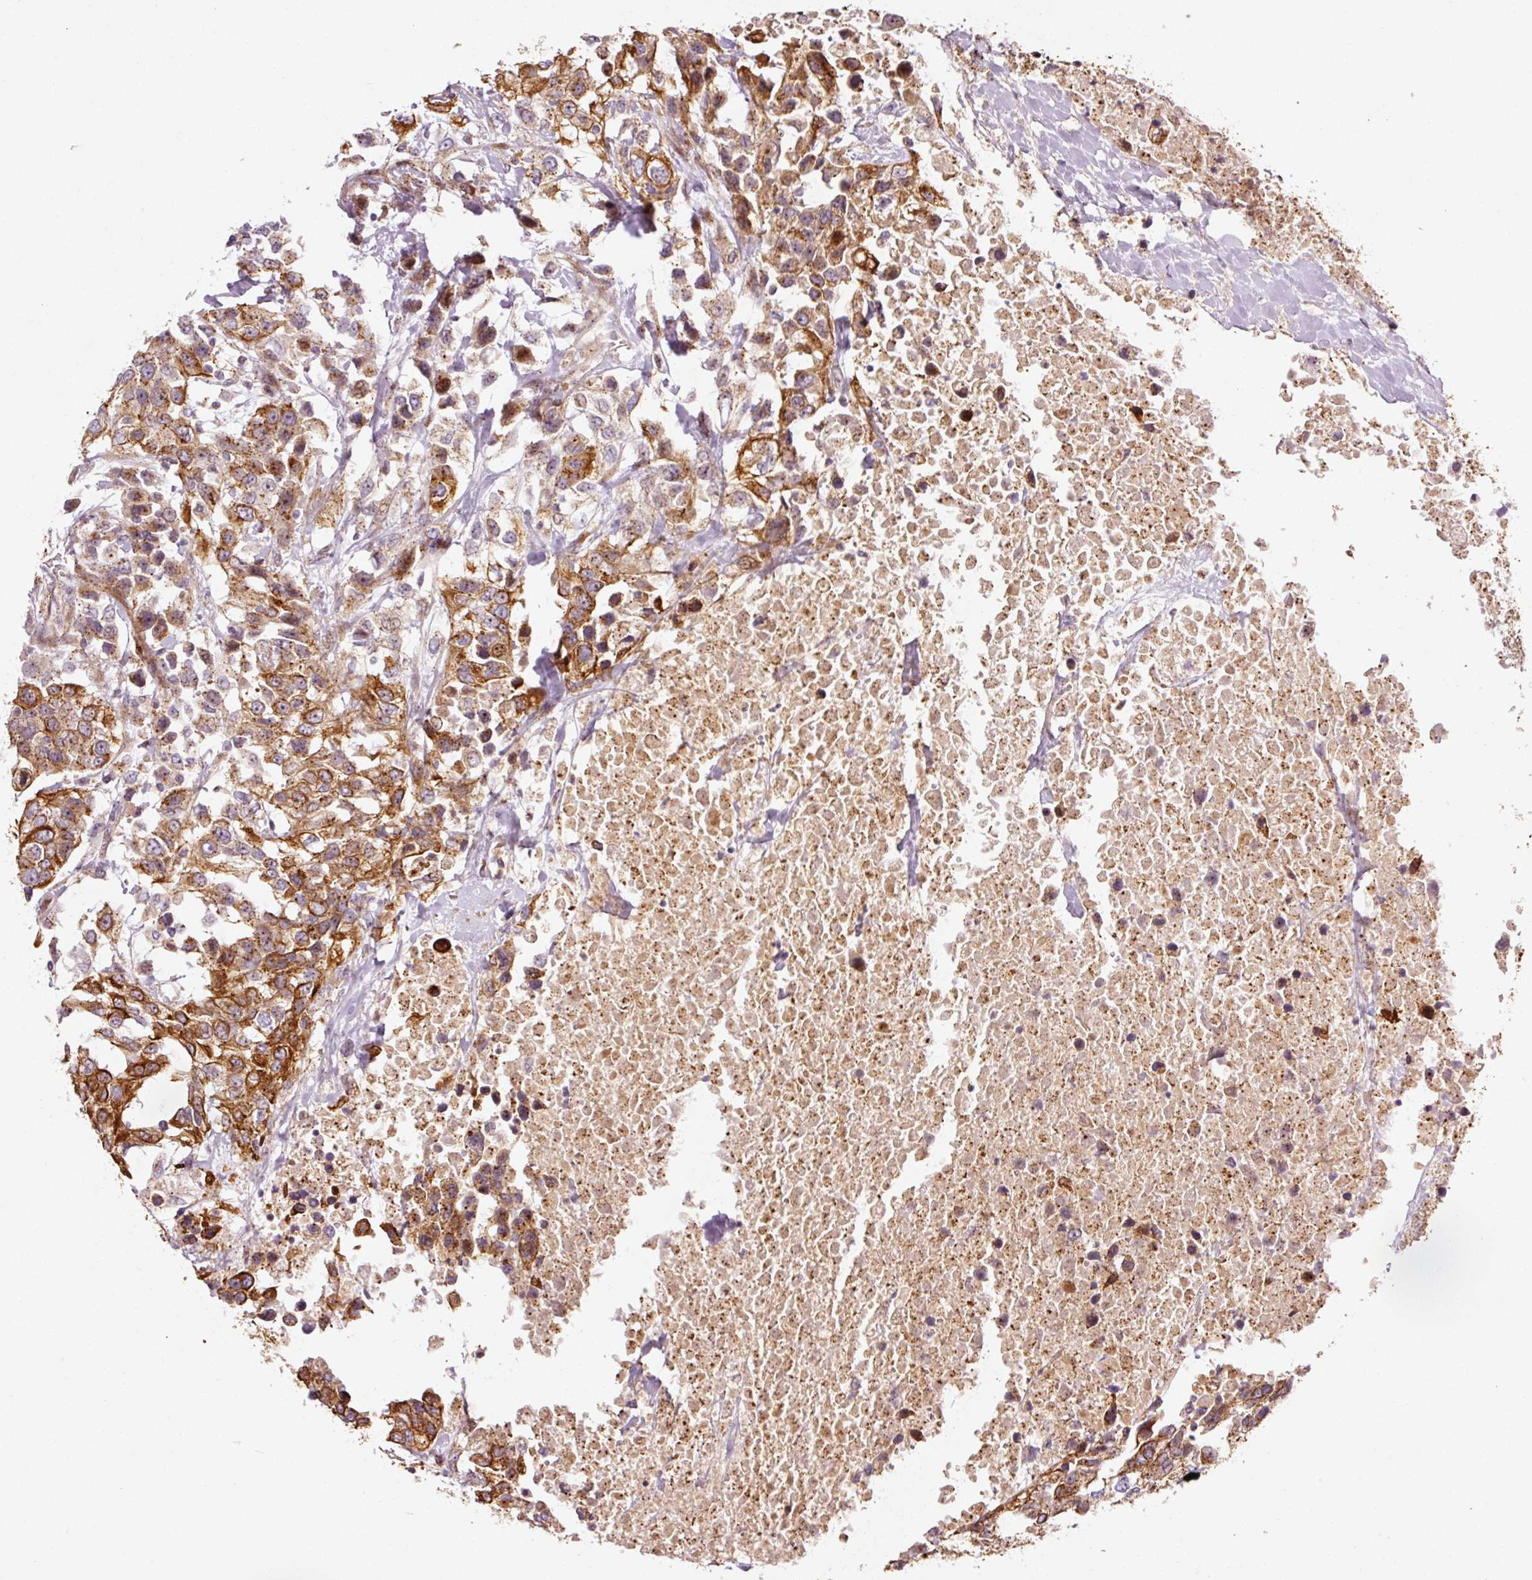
{"staining": {"intensity": "strong", "quantity": ">75%", "location": "cytoplasmic/membranous"}, "tissue": "urothelial cancer", "cell_type": "Tumor cells", "image_type": "cancer", "snomed": [{"axis": "morphology", "description": "Urothelial carcinoma, High grade"}, {"axis": "topography", "description": "Urinary bladder"}], "caption": "This micrograph demonstrates urothelial carcinoma (high-grade) stained with IHC to label a protein in brown. The cytoplasmic/membranous of tumor cells show strong positivity for the protein. Nuclei are counter-stained blue.", "gene": "ANKRD20A1", "patient": {"sex": "female", "age": 80}}